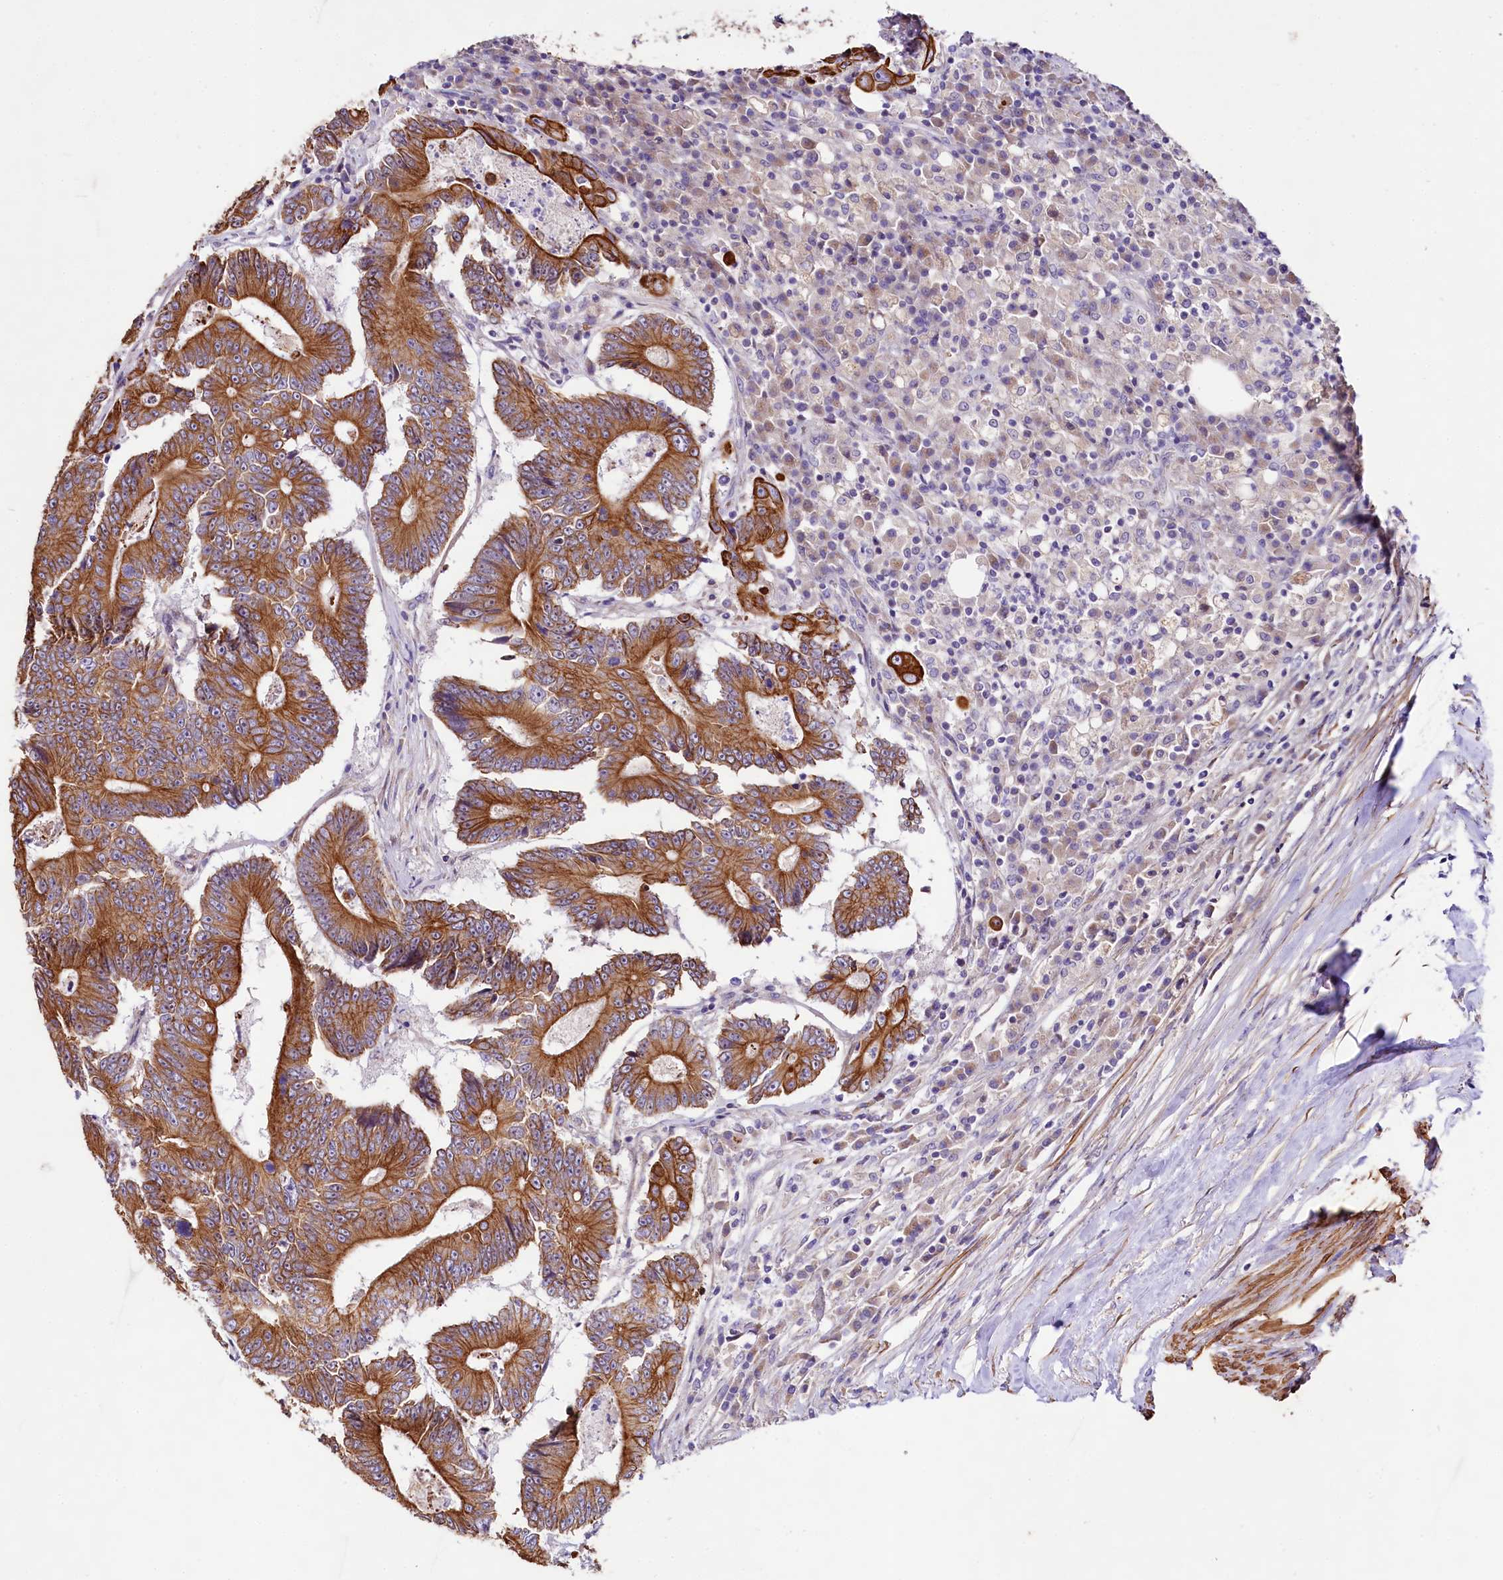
{"staining": {"intensity": "strong", "quantity": ">75%", "location": "cytoplasmic/membranous"}, "tissue": "colorectal cancer", "cell_type": "Tumor cells", "image_type": "cancer", "snomed": [{"axis": "morphology", "description": "Adenocarcinoma, NOS"}, {"axis": "topography", "description": "Colon"}], "caption": "Adenocarcinoma (colorectal) stained with a brown dye exhibits strong cytoplasmic/membranous positive positivity in about >75% of tumor cells.", "gene": "VPS11", "patient": {"sex": "male", "age": 83}}